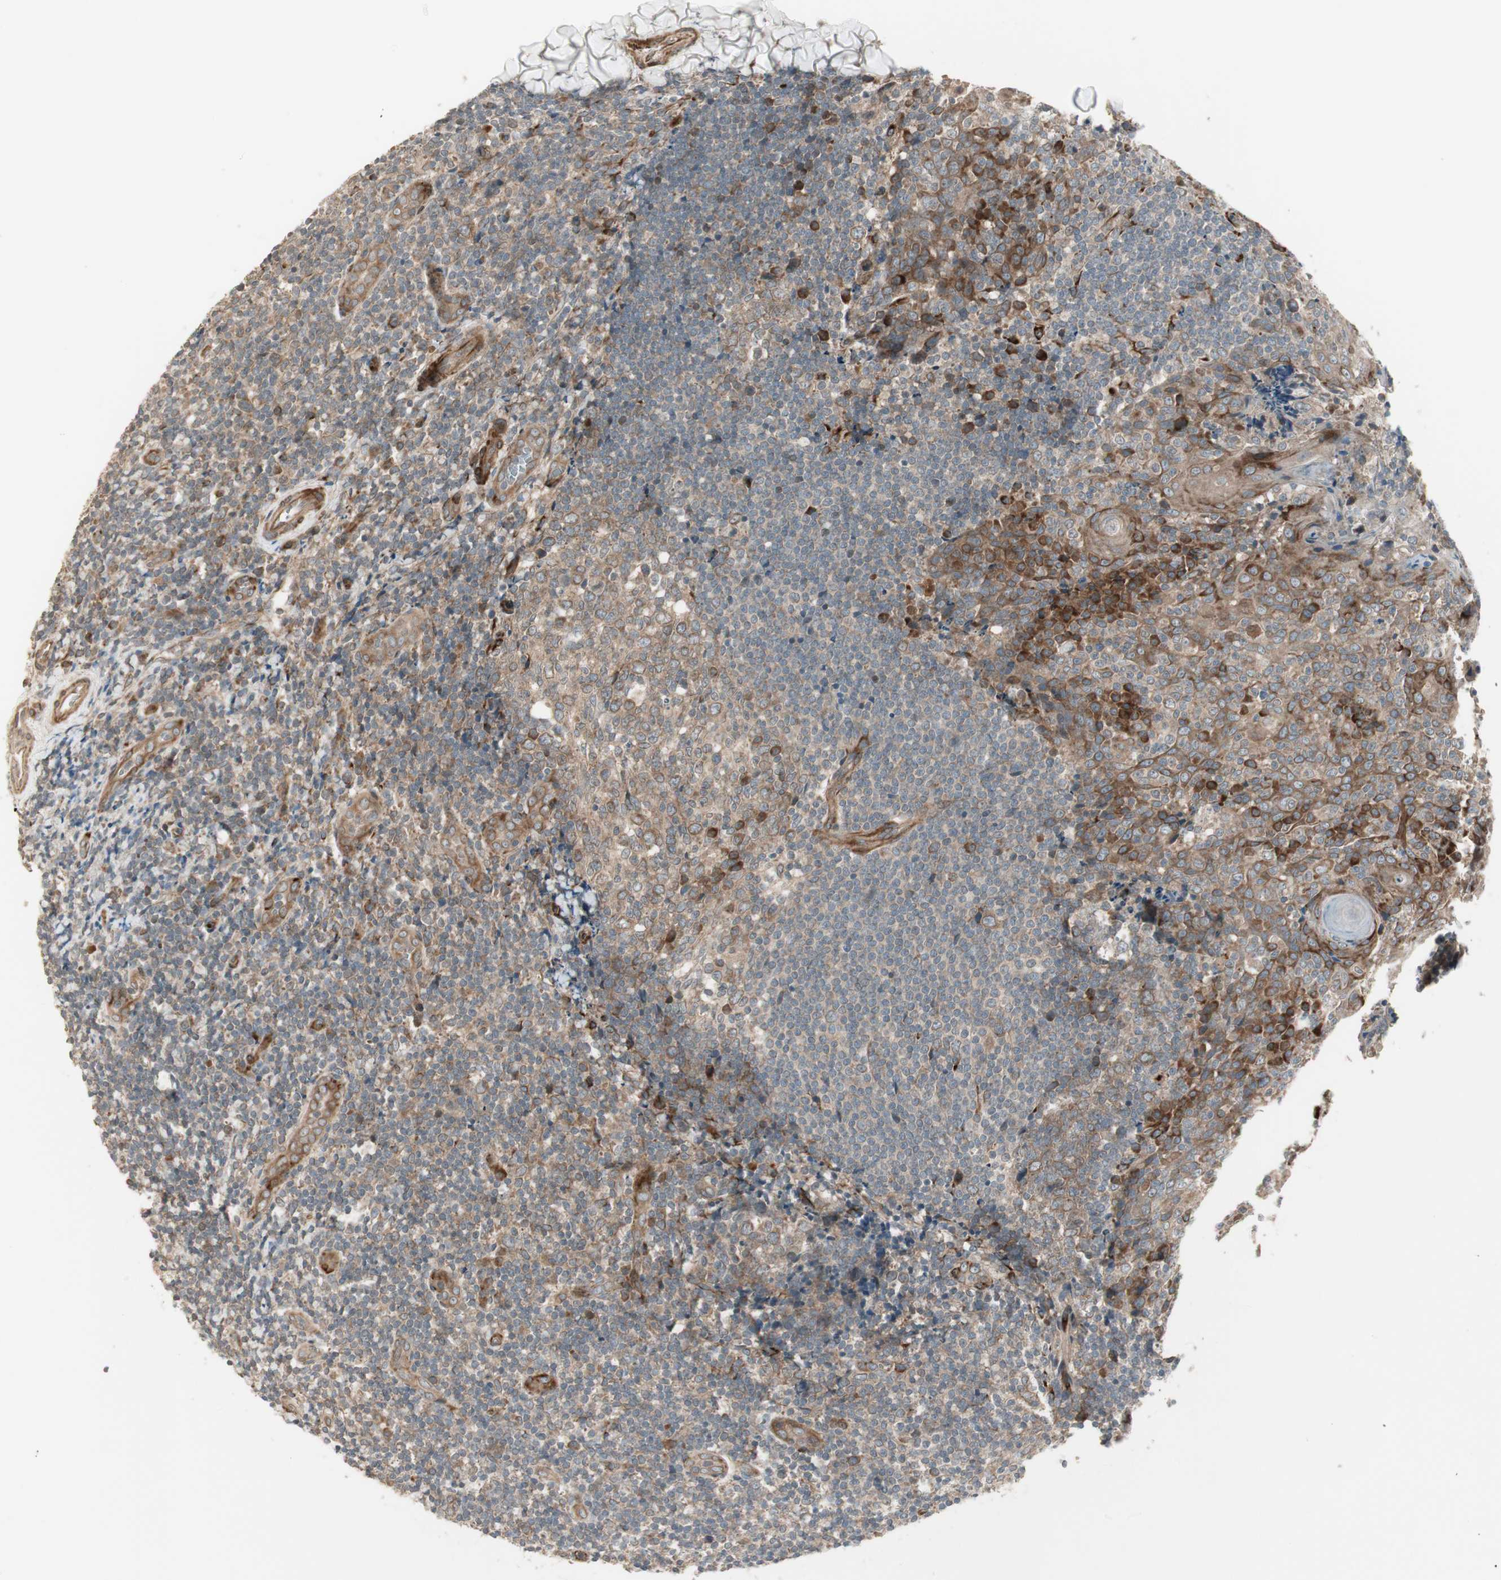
{"staining": {"intensity": "moderate", "quantity": ">75%", "location": "cytoplasmic/membranous"}, "tissue": "tonsil", "cell_type": "Germinal center cells", "image_type": "normal", "snomed": [{"axis": "morphology", "description": "Normal tissue, NOS"}, {"axis": "topography", "description": "Tonsil"}], "caption": "Germinal center cells display moderate cytoplasmic/membranous expression in approximately >75% of cells in unremarkable tonsil. The staining is performed using DAB (3,3'-diaminobenzidine) brown chromogen to label protein expression. The nuclei are counter-stained blue using hematoxylin.", "gene": "PPP2R5E", "patient": {"sex": "male", "age": 31}}